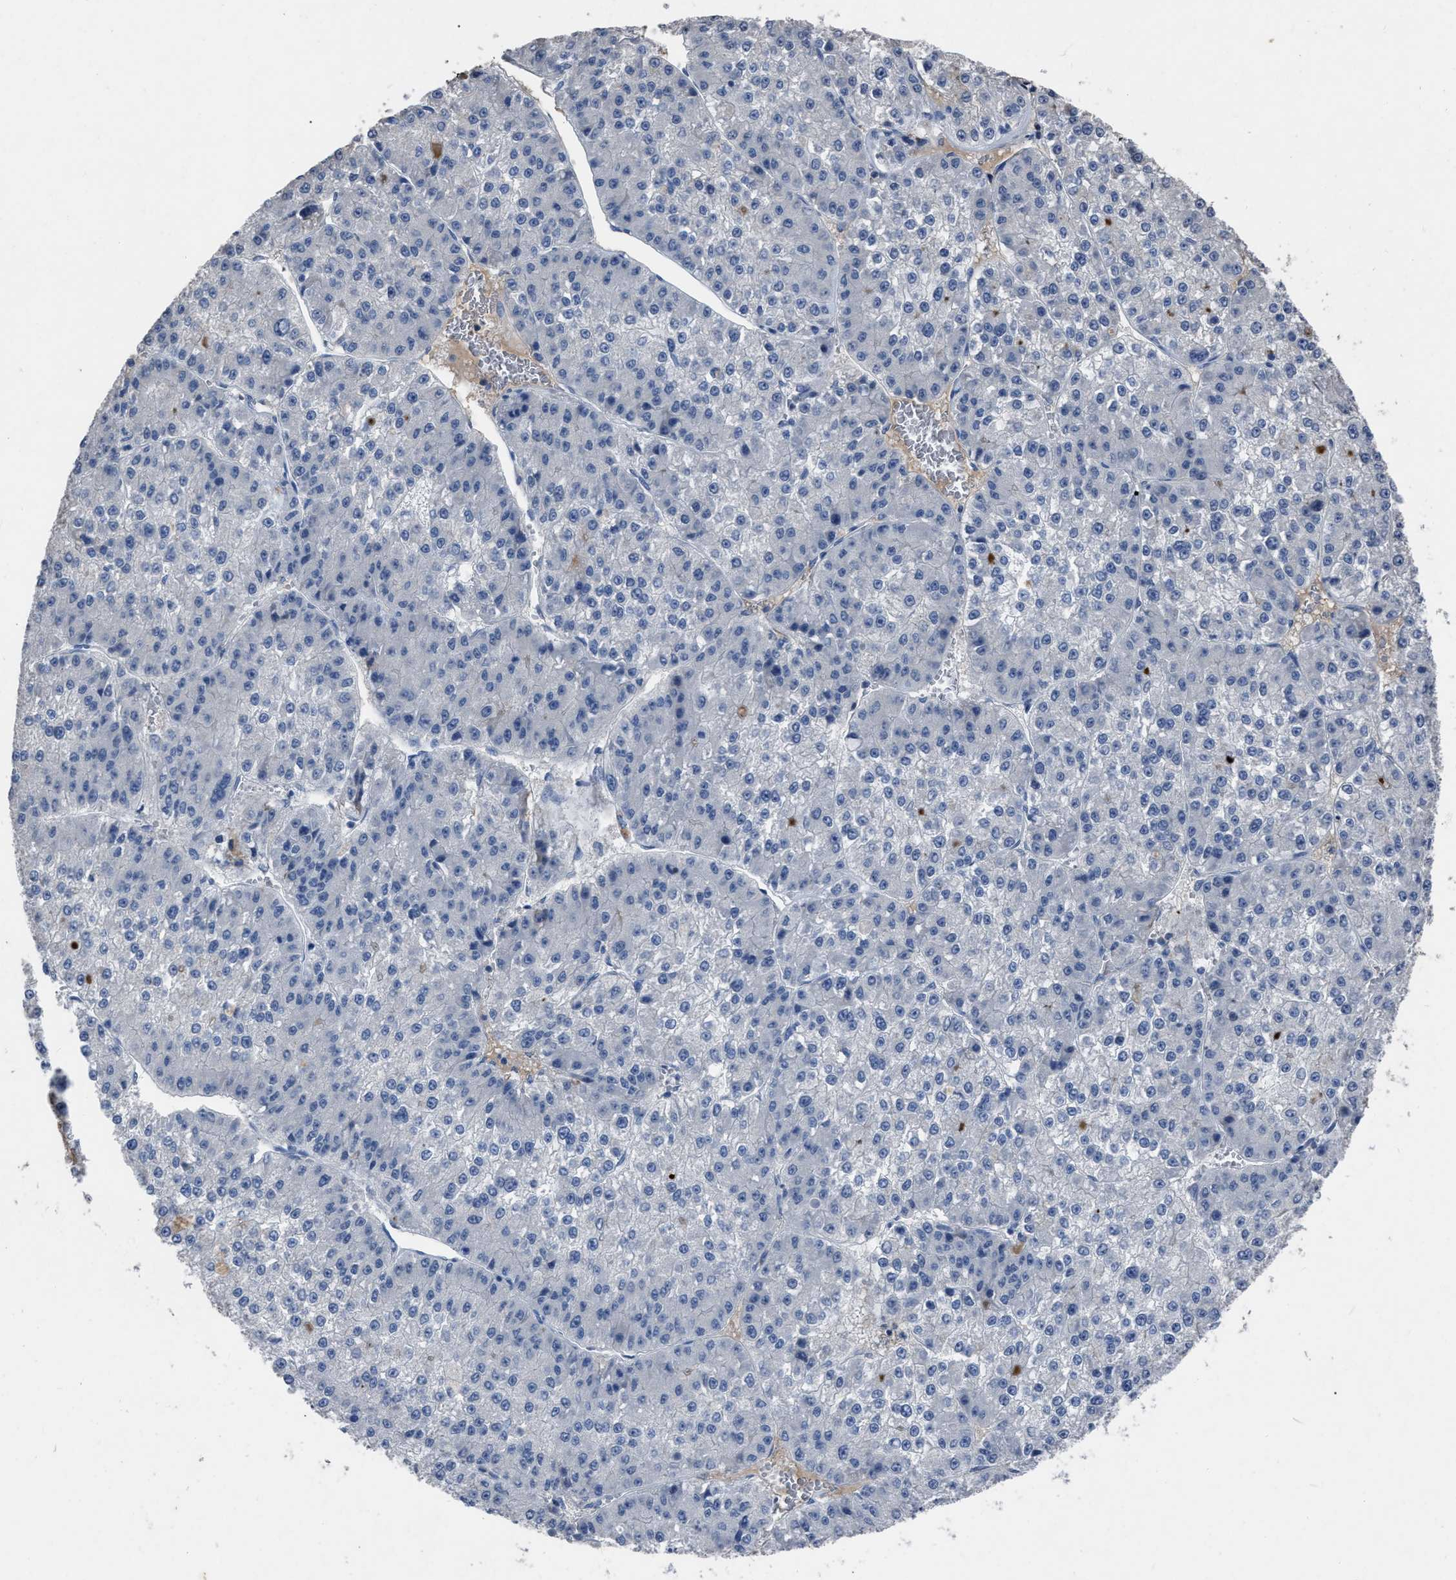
{"staining": {"intensity": "negative", "quantity": "none", "location": "none"}, "tissue": "liver cancer", "cell_type": "Tumor cells", "image_type": "cancer", "snomed": [{"axis": "morphology", "description": "Carcinoma, Hepatocellular, NOS"}, {"axis": "topography", "description": "Liver"}], "caption": "Tumor cells are negative for brown protein staining in liver cancer (hepatocellular carcinoma). (DAB IHC visualized using brightfield microscopy, high magnification).", "gene": "HABP2", "patient": {"sex": "female", "age": 73}}